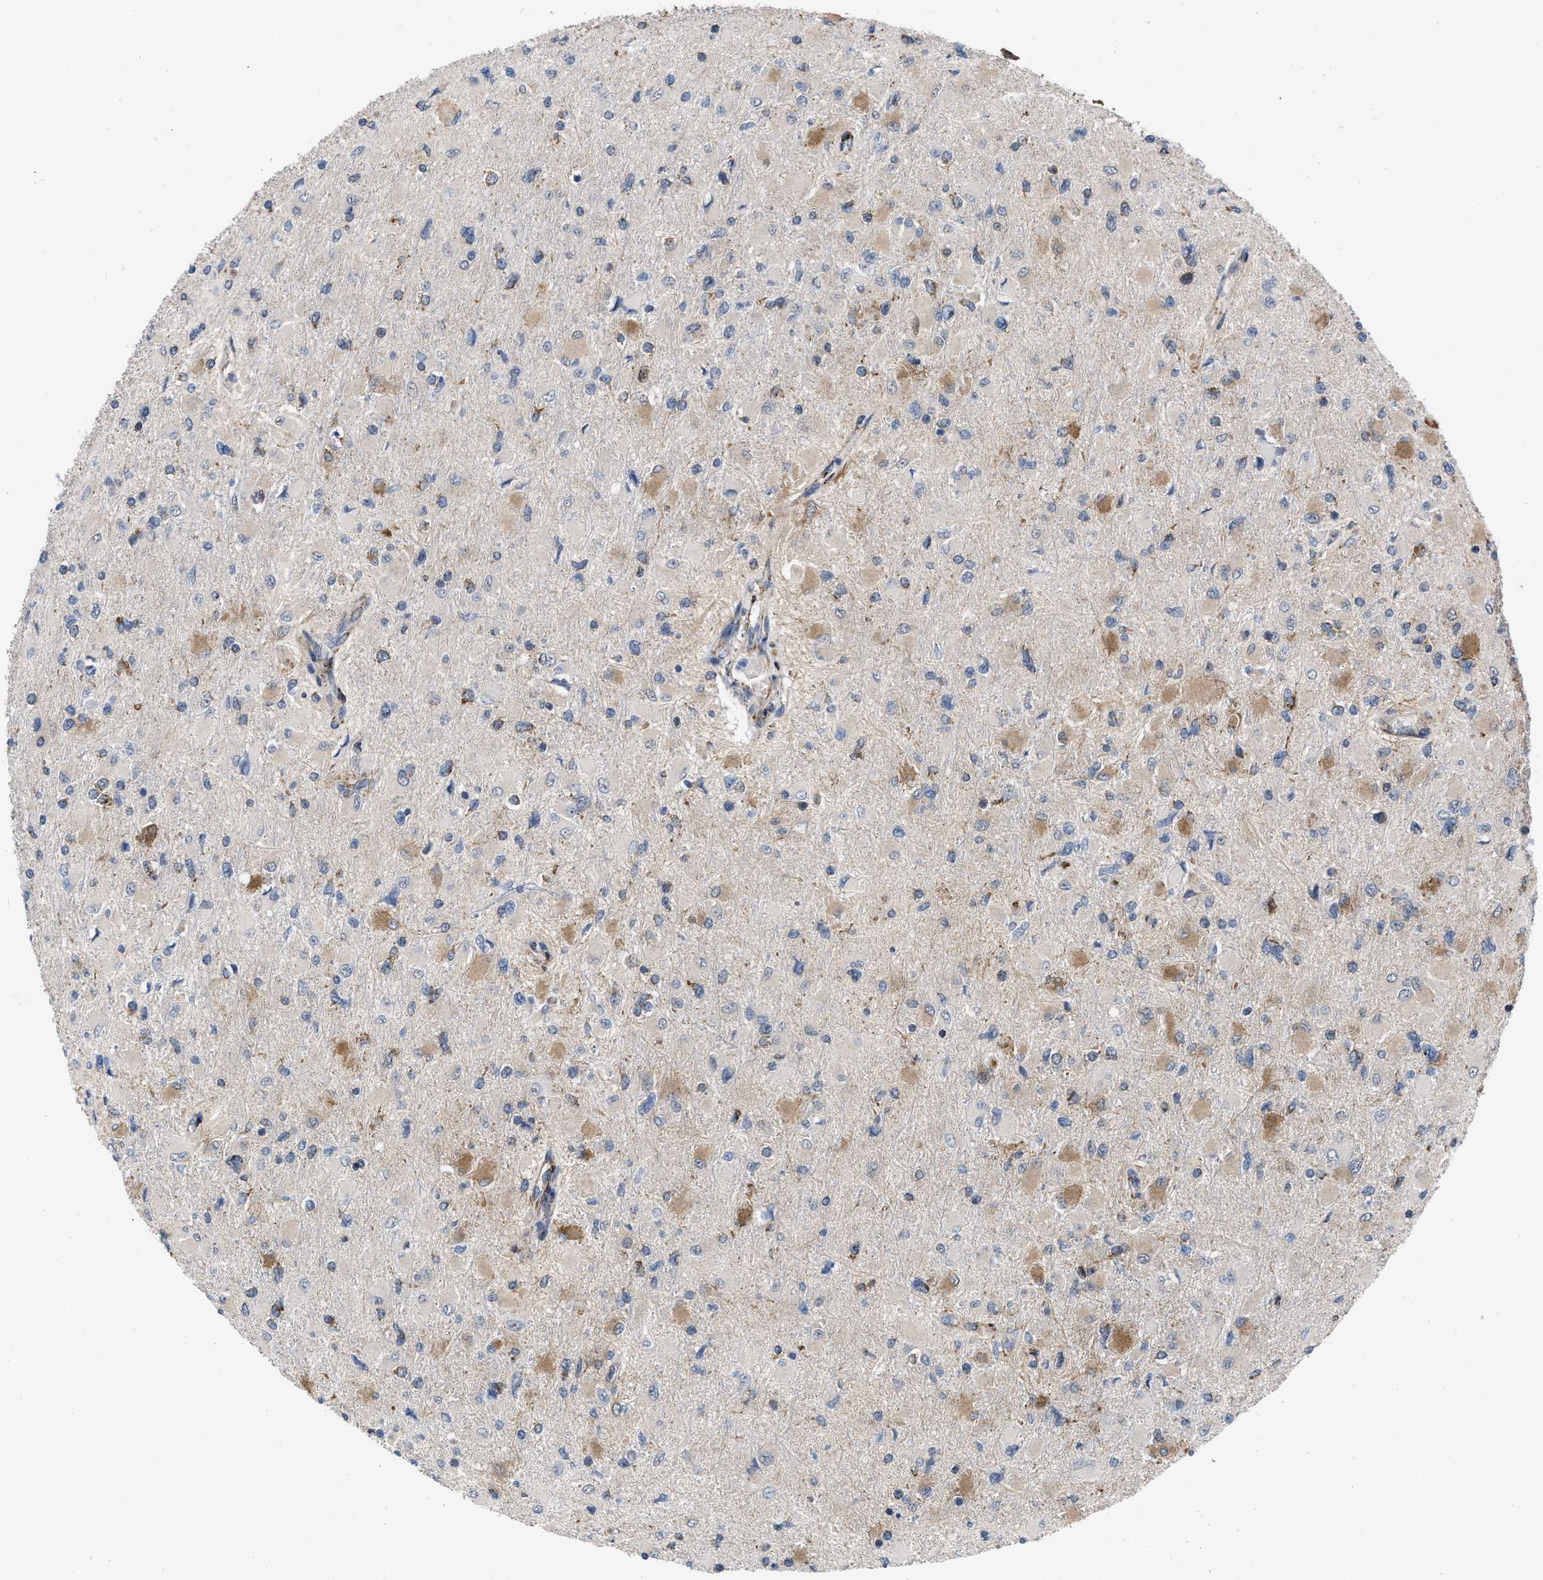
{"staining": {"intensity": "moderate", "quantity": ">75%", "location": "cytoplasmic/membranous"}, "tissue": "glioma", "cell_type": "Tumor cells", "image_type": "cancer", "snomed": [{"axis": "morphology", "description": "Glioma, malignant, High grade"}, {"axis": "topography", "description": "Cerebral cortex"}], "caption": "Tumor cells show medium levels of moderate cytoplasmic/membranous staining in approximately >75% of cells in human high-grade glioma (malignant). The staining was performed using DAB (3,3'-diaminobenzidine) to visualize the protein expression in brown, while the nuclei were stained in blue with hematoxylin (Magnification: 20x).", "gene": "AKAP1", "patient": {"sex": "female", "age": 36}}